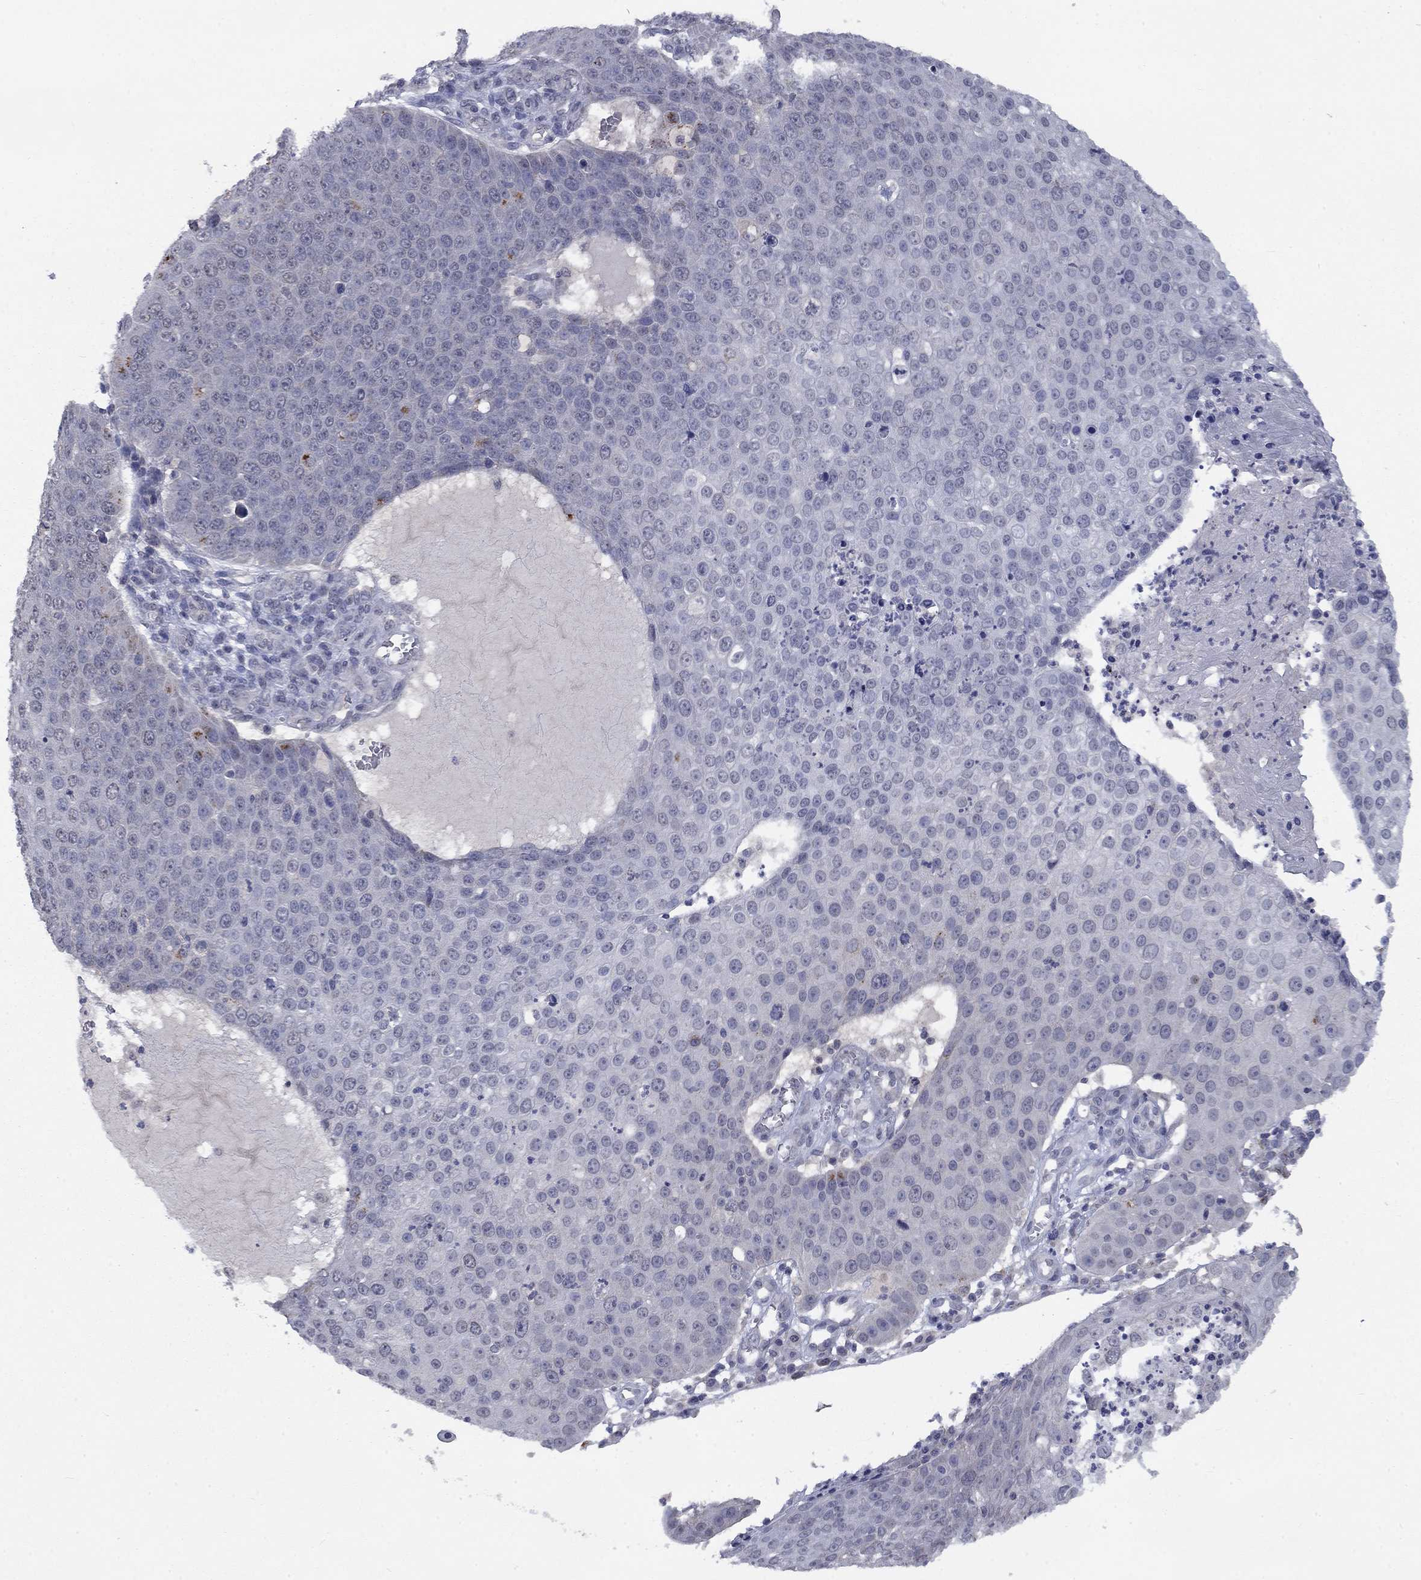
{"staining": {"intensity": "negative", "quantity": "none", "location": "none"}, "tissue": "skin cancer", "cell_type": "Tumor cells", "image_type": "cancer", "snomed": [{"axis": "morphology", "description": "Squamous cell carcinoma, NOS"}, {"axis": "topography", "description": "Skin"}], "caption": "Tumor cells are negative for protein expression in human skin cancer.", "gene": "SPATA33", "patient": {"sex": "male", "age": 71}}